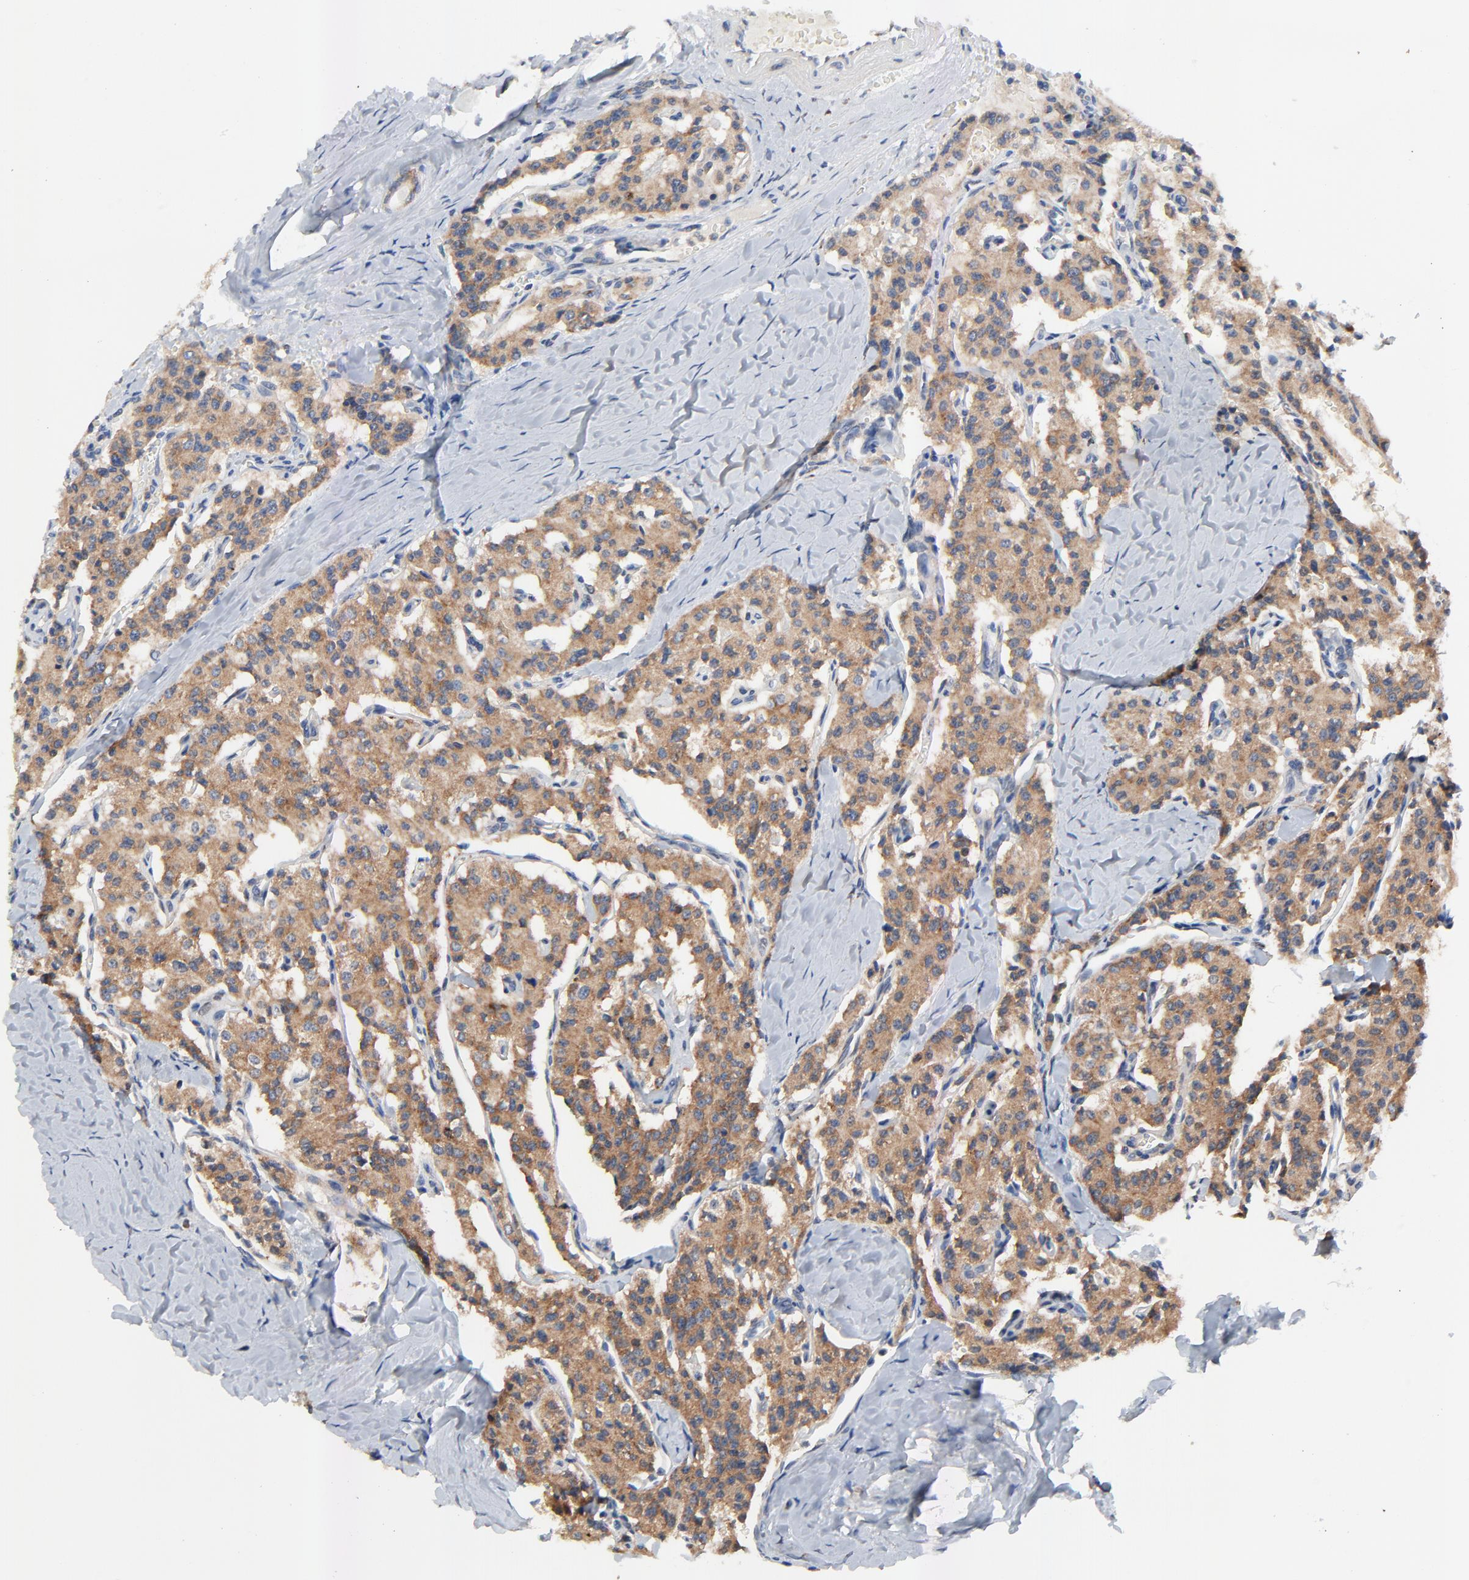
{"staining": {"intensity": "strong", "quantity": ">75%", "location": "cytoplasmic/membranous"}, "tissue": "carcinoid", "cell_type": "Tumor cells", "image_type": "cancer", "snomed": [{"axis": "morphology", "description": "Carcinoid, malignant, NOS"}, {"axis": "topography", "description": "Bronchus"}], "caption": "Immunohistochemical staining of carcinoid shows high levels of strong cytoplasmic/membranous staining in approximately >75% of tumor cells.", "gene": "VAV2", "patient": {"sex": "male", "age": 55}}